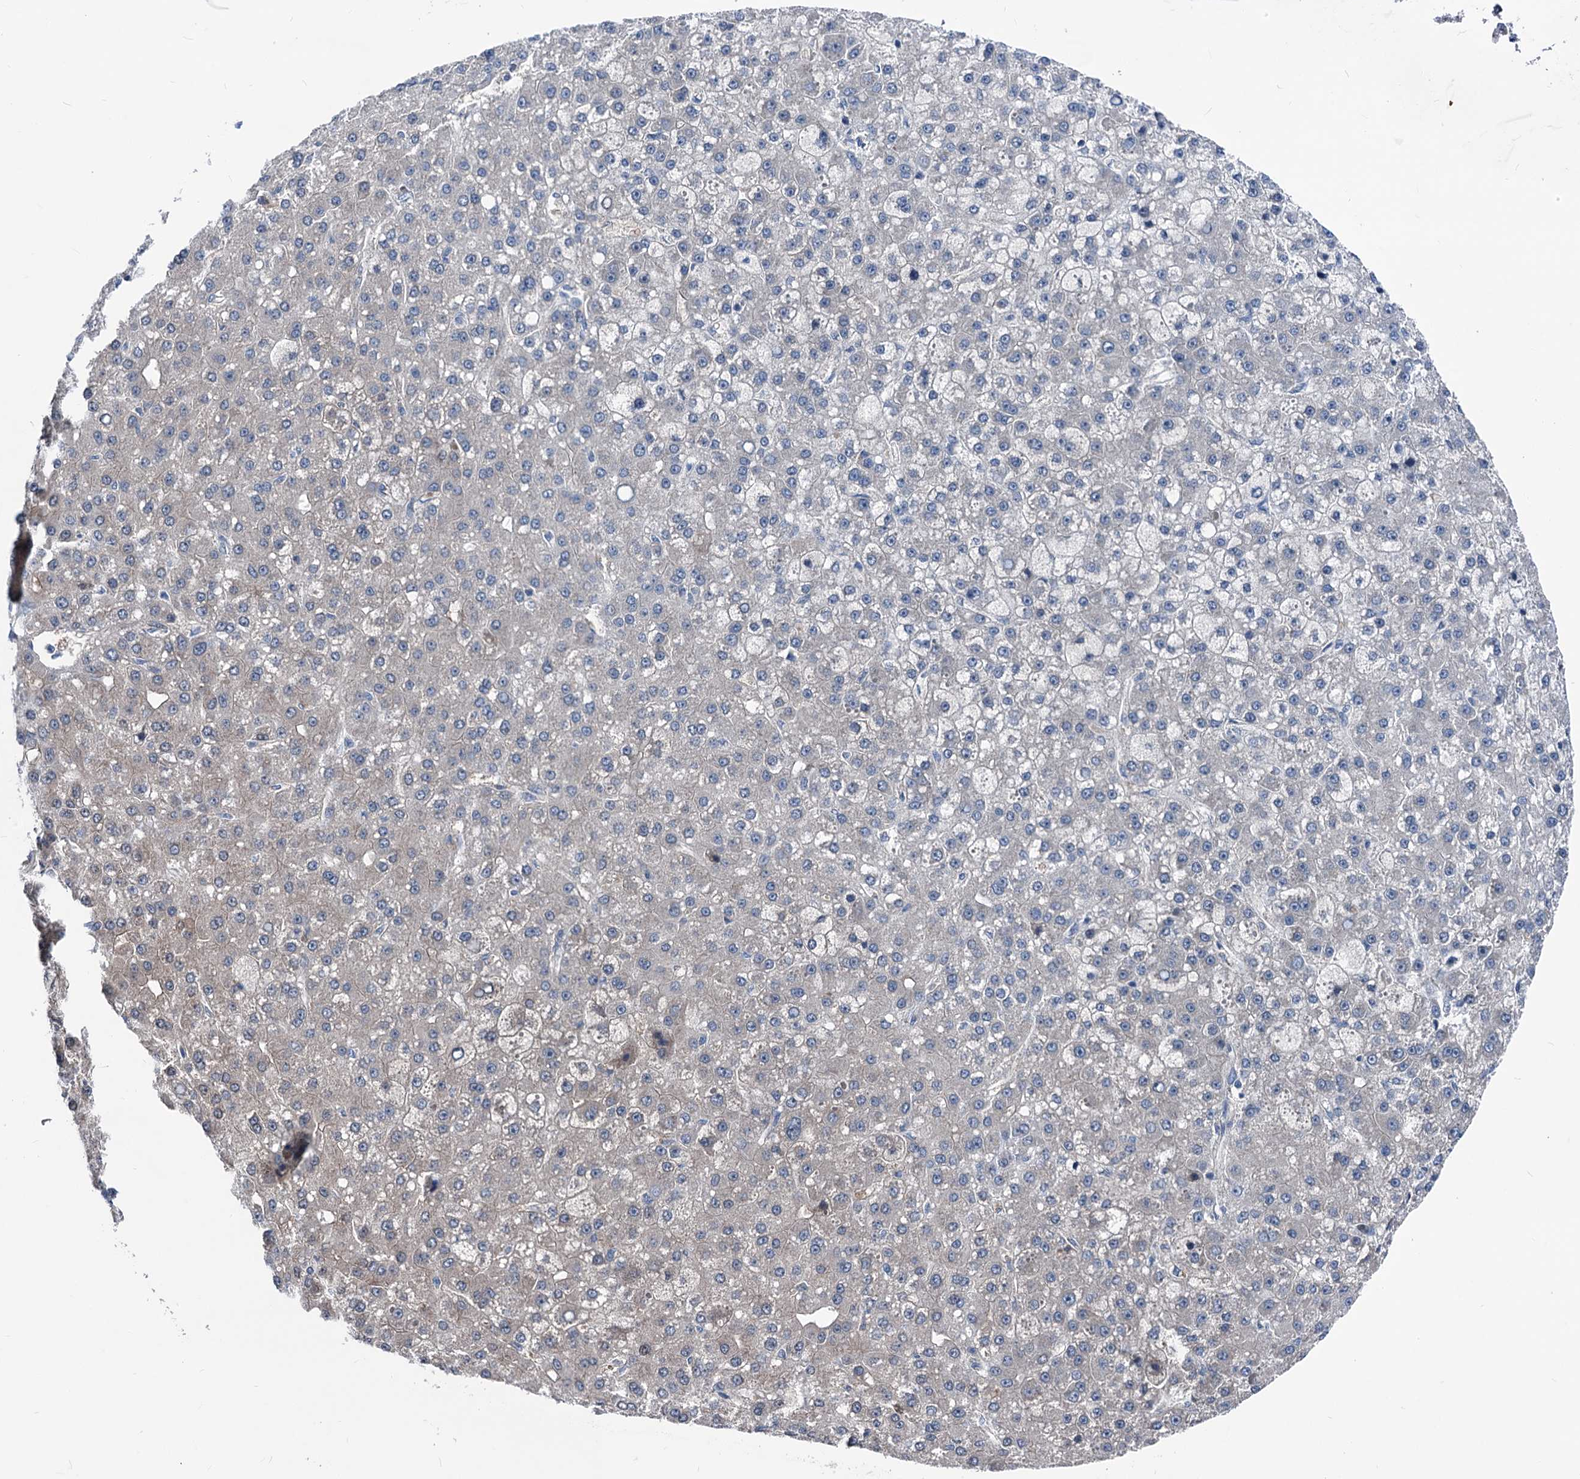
{"staining": {"intensity": "negative", "quantity": "none", "location": "none"}, "tissue": "liver cancer", "cell_type": "Tumor cells", "image_type": "cancer", "snomed": [{"axis": "morphology", "description": "Carcinoma, Hepatocellular, NOS"}, {"axis": "topography", "description": "Liver"}], "caption": "Immunohistochemistry (IHC) micrograph of neoplastic tissue: human liver hepatocellular carcinoma stained with DAB displays no significant protein positivity in tumor cells.", "gene": "GLO1", "patient": {"sex": "male", "age": 67}}